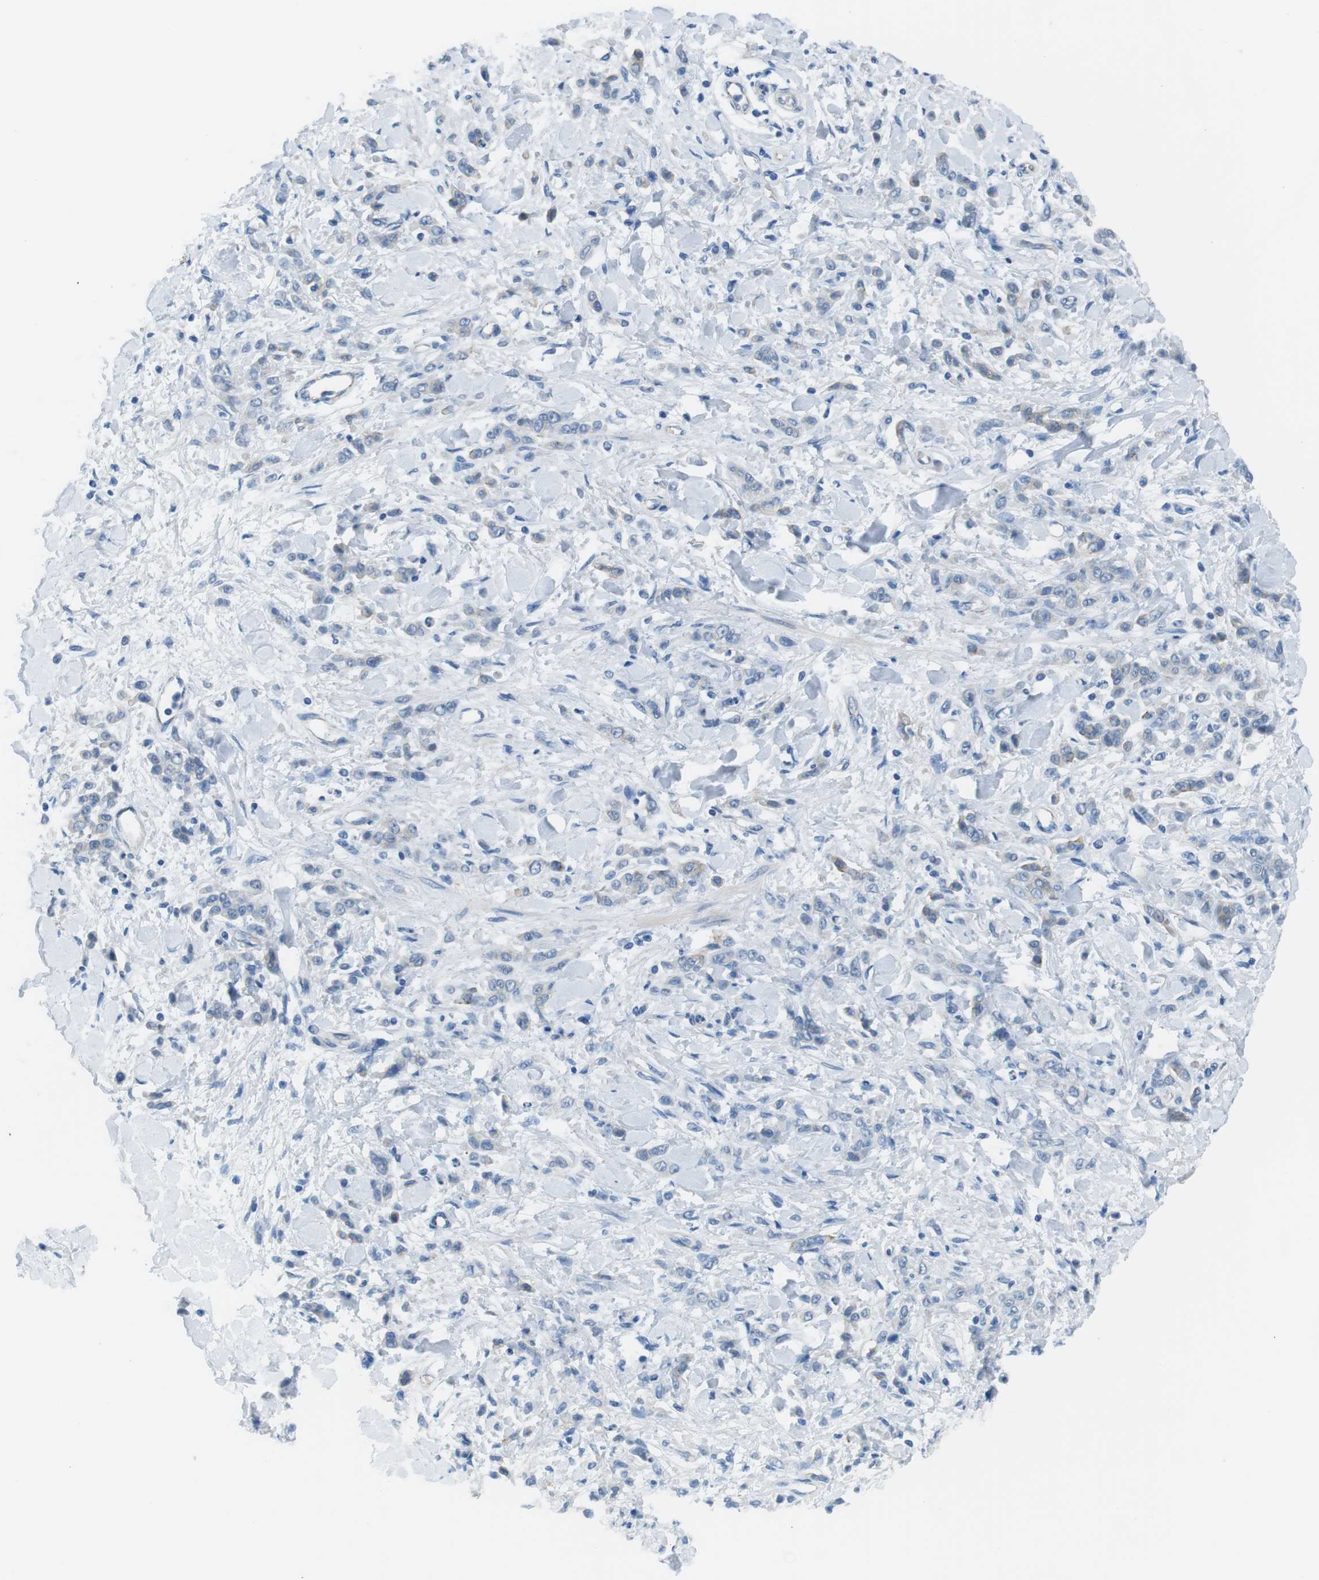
{"staining": {"intensity": "negative", "quantity": "none", "location": "none"}, "tissue": "stomach cancer", "cell_type": "Tumor cells", "image_type": "cancer", "snomed": [{"axis": "morphology", "description": "Normal tissue, NOS"}, {"axis": "morphology", "description": "Adenocarcinoma, NOS"}, {"axis": "topography", "description": "Stomach"}], "caption": "The immunohistochemistry micrograph has no significant positivity in tumor cells of stomach cancer (adenocarcinoma) tissue.", "gene": "SLC6A6", "patient": {"sex": "male", "age": 82}}